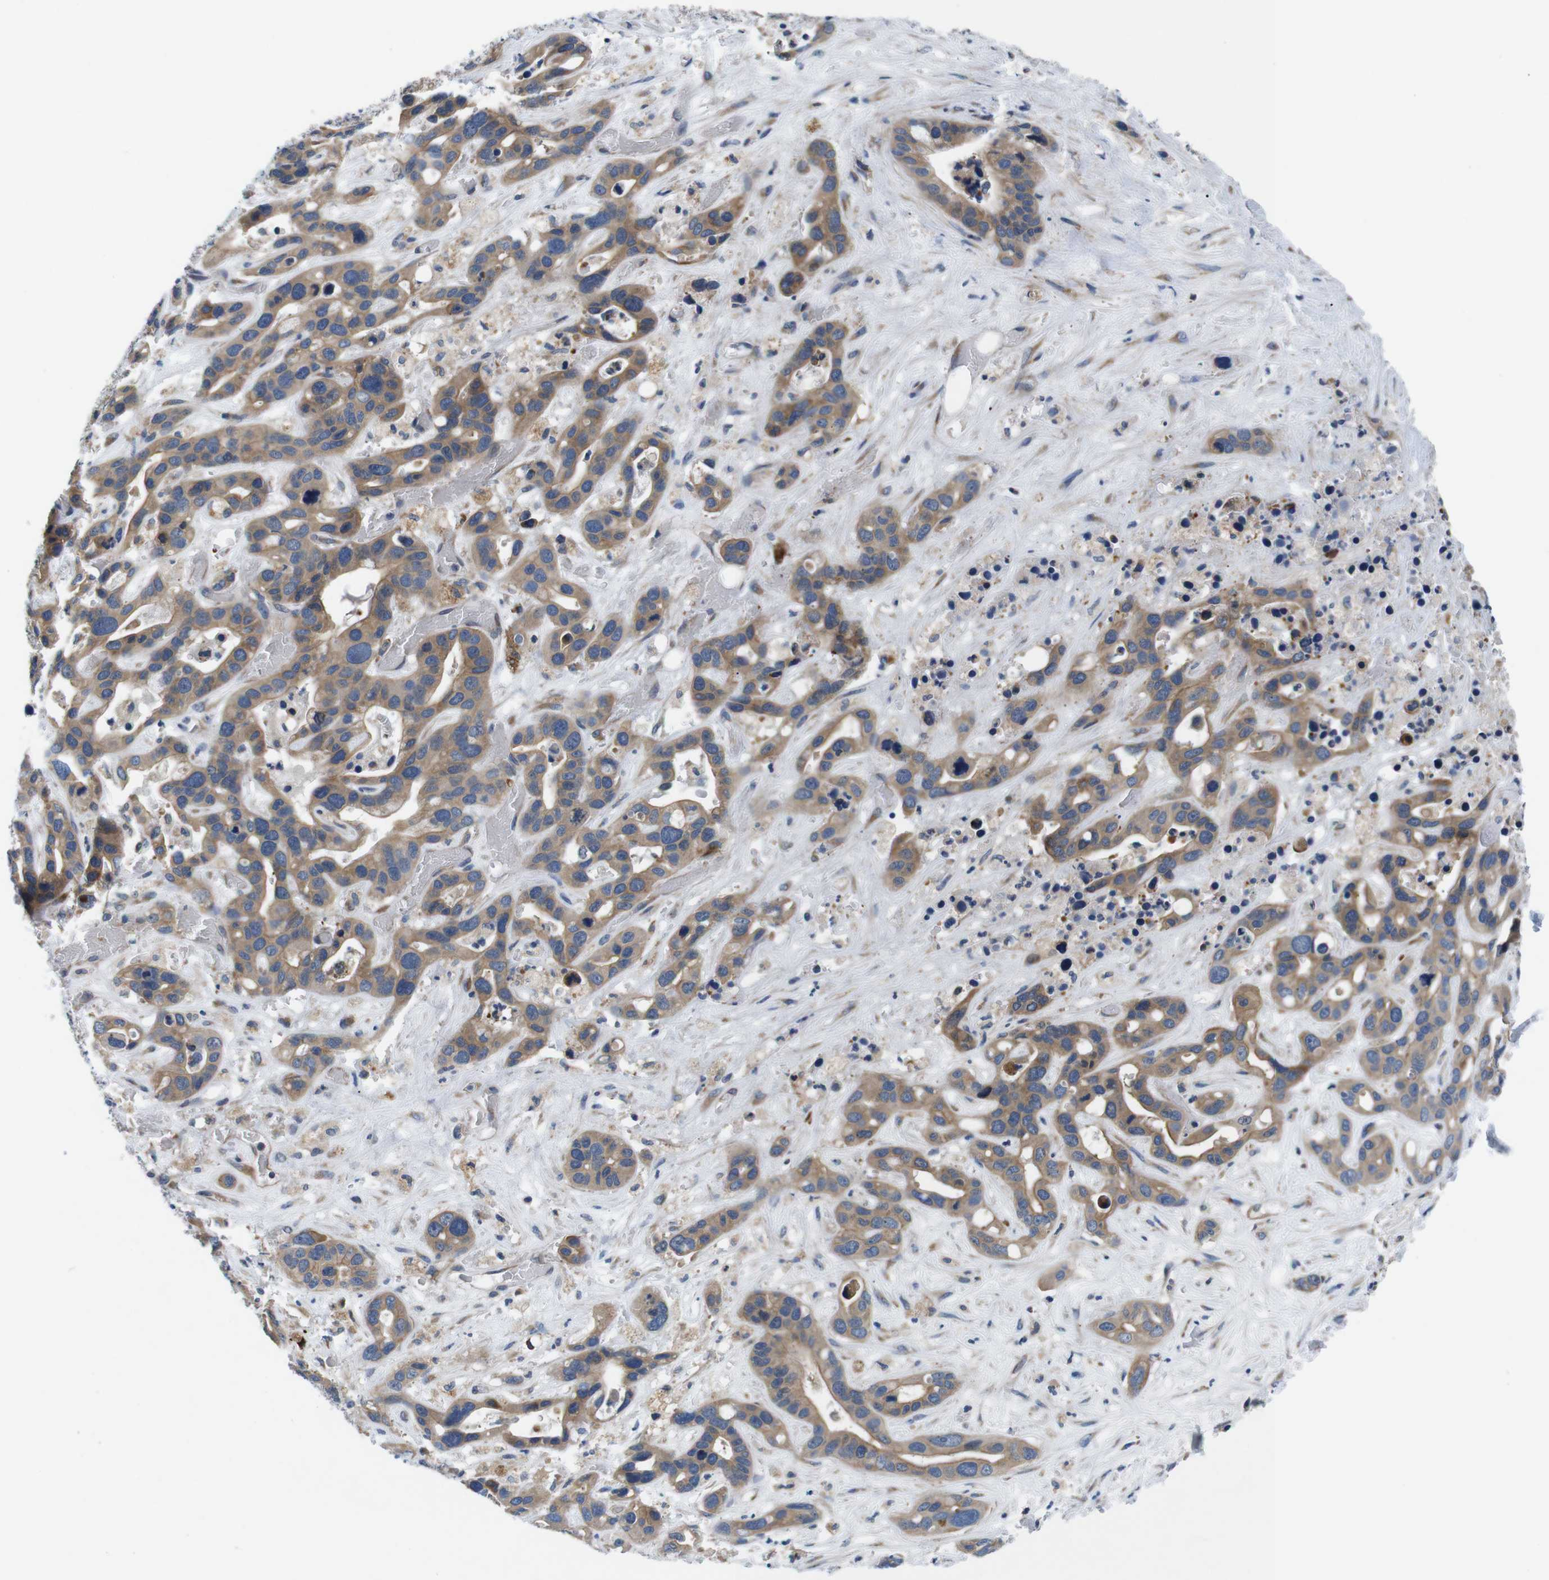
{"staining": {"intensity": "moderate", "quantity": ">75%", "location": "cytoplasmic/membranous"}, "tissue": "liver cancer", "cell_type": "Tumor cells", "image_type": "cancer", "snomed": [{"axis": "morphology", "description": "Cholangiocarcinoma"}, {"axis": "topography", "description": "Liver"}], "caption": "Brown immunohistochemical staining in liver cholangiocarcinoma displays moderate cytoplasmic/membranous staining in about >75% of tumor cells. (IHC, brightfield microscopy, high magnification).", "gene": "JAK1", "patient": {"sex": "female", "age": 65}}